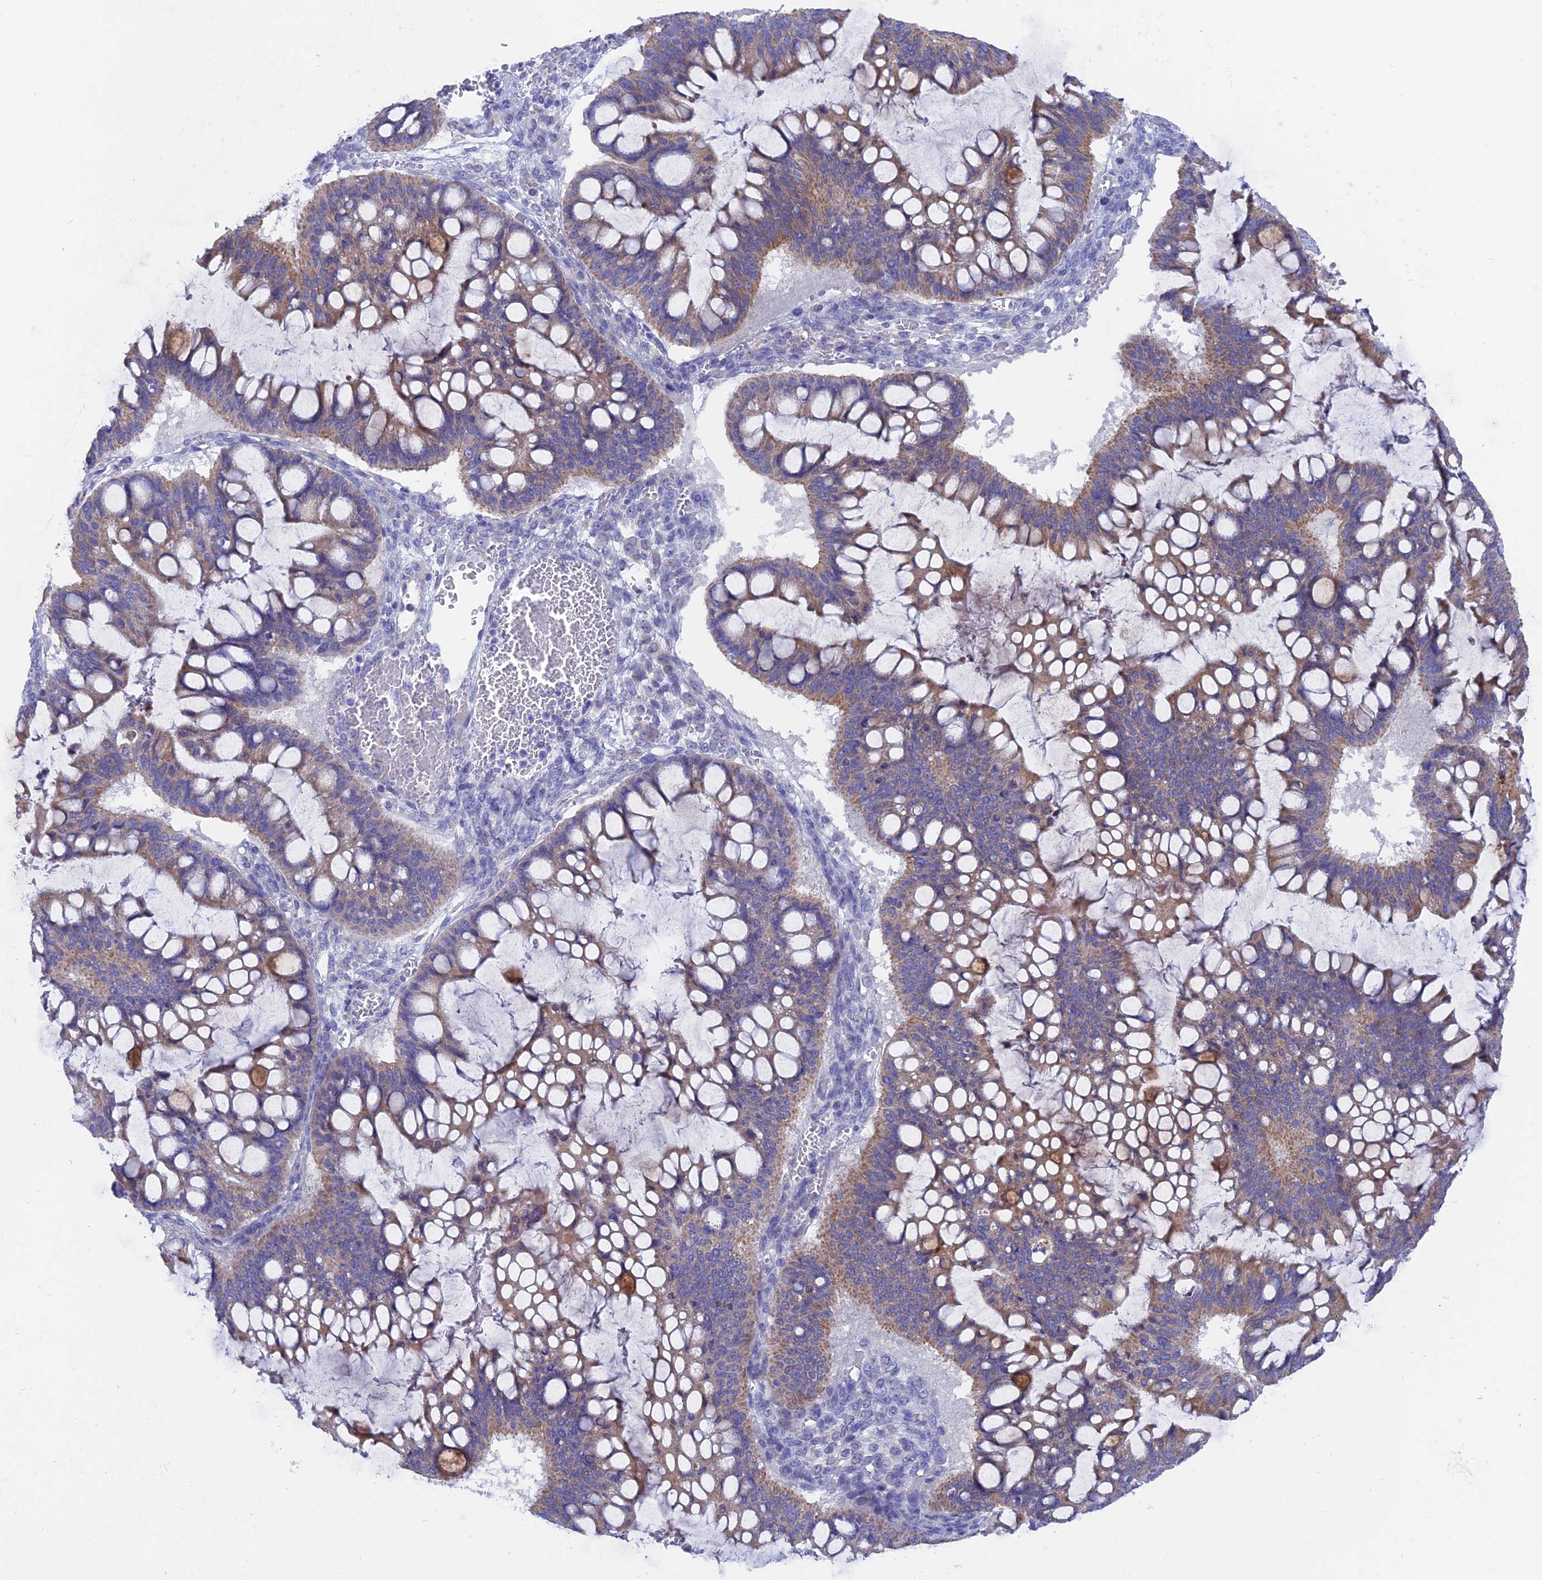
{"staining": {"intensity": "moderate", "quantity": ">75%", "location": "cytoplasmic/membranous"}, "tissue": "ovarian cancer", "cell_type": "Tumor cells", "image_type": "cancer", "snomed": [{"axis": "morphology", "description": "Cystadenocarcinoma, mucinous, NOS"}, {"axis": "topography", "description": "Ovary"}], "caption": "Tumor cells show moderate cytoplasmic/membranous expression in about >75% of cells in mucinous cystadenocarcinoma (ovarian).", "gene": "AK4", "patient": {"sex": "female", "age": 73}}